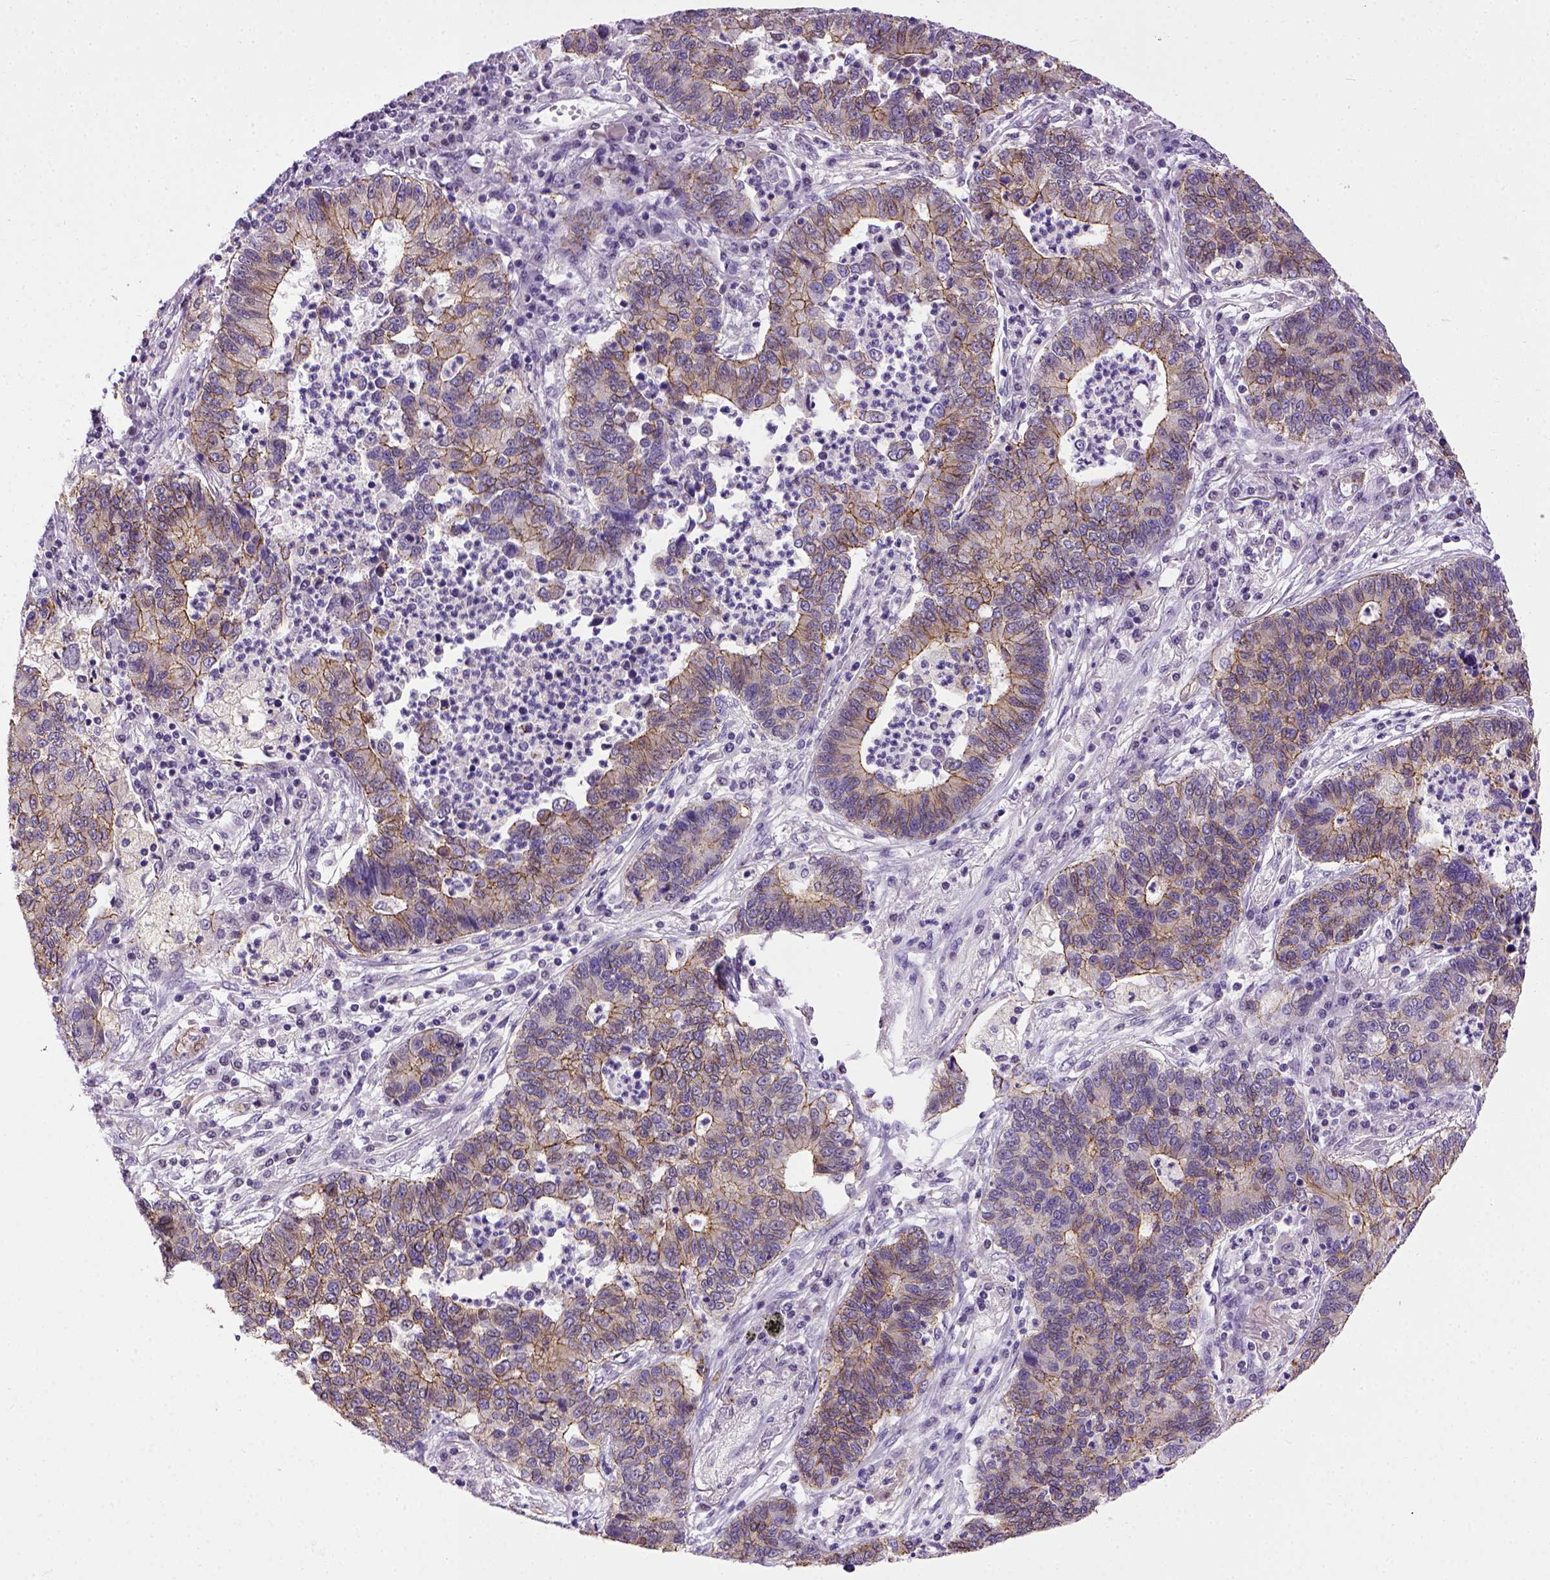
{"staining": {"intensity": "moderate", "quantity": "25%-75%", "location": "cytoplasmic/membranous"}, "tissue": "lung cancer", "cell_type": "Tumor cells", "image_type": "cancer", "snomed": [{"axis": "morphology", "description": "Adenocarcinoma, NOS"}, {"axis": "topography", "description": "Lung"}], "caption": "Immunohistochemical staining of lung cancer demonstrates medium levels of moderate cytoplasmic/membranous protein expression in about 25%-75% of tumor cells.", "gene": "CDH1", "patient": {"sex": "female", "age": 57}}